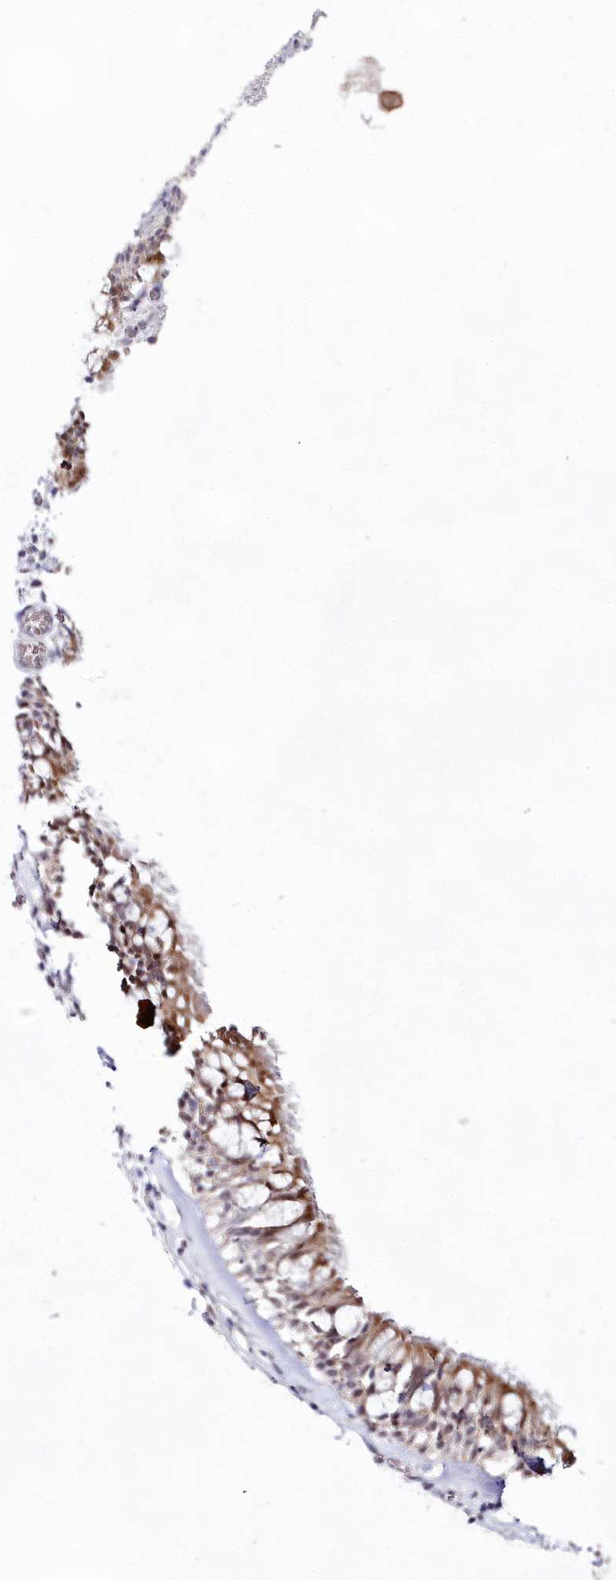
{"staining": {"intensity": "moderate", "quantity": ">75%", "location": "cytoplasmic/membranous"}, "tissue": "nasopharynx", "cell_type": "Respiratory epithelial cells", "image_type": "normal", "snomed": [{"axis": "morphology", "description": "Normal tissue, NOS"}, {"axis": "morphology", "description": "Inflammation, NOS"}, {"axis": "topography", "description": "Nasopharynx"}], "caption": "Nasopharynx stained for a protein shows moderate cytoplasmic/membranous positivity in respiratory epithelial cells.", "gene": "IMPA1", "patient": {"sex": "male", "age": 70}}